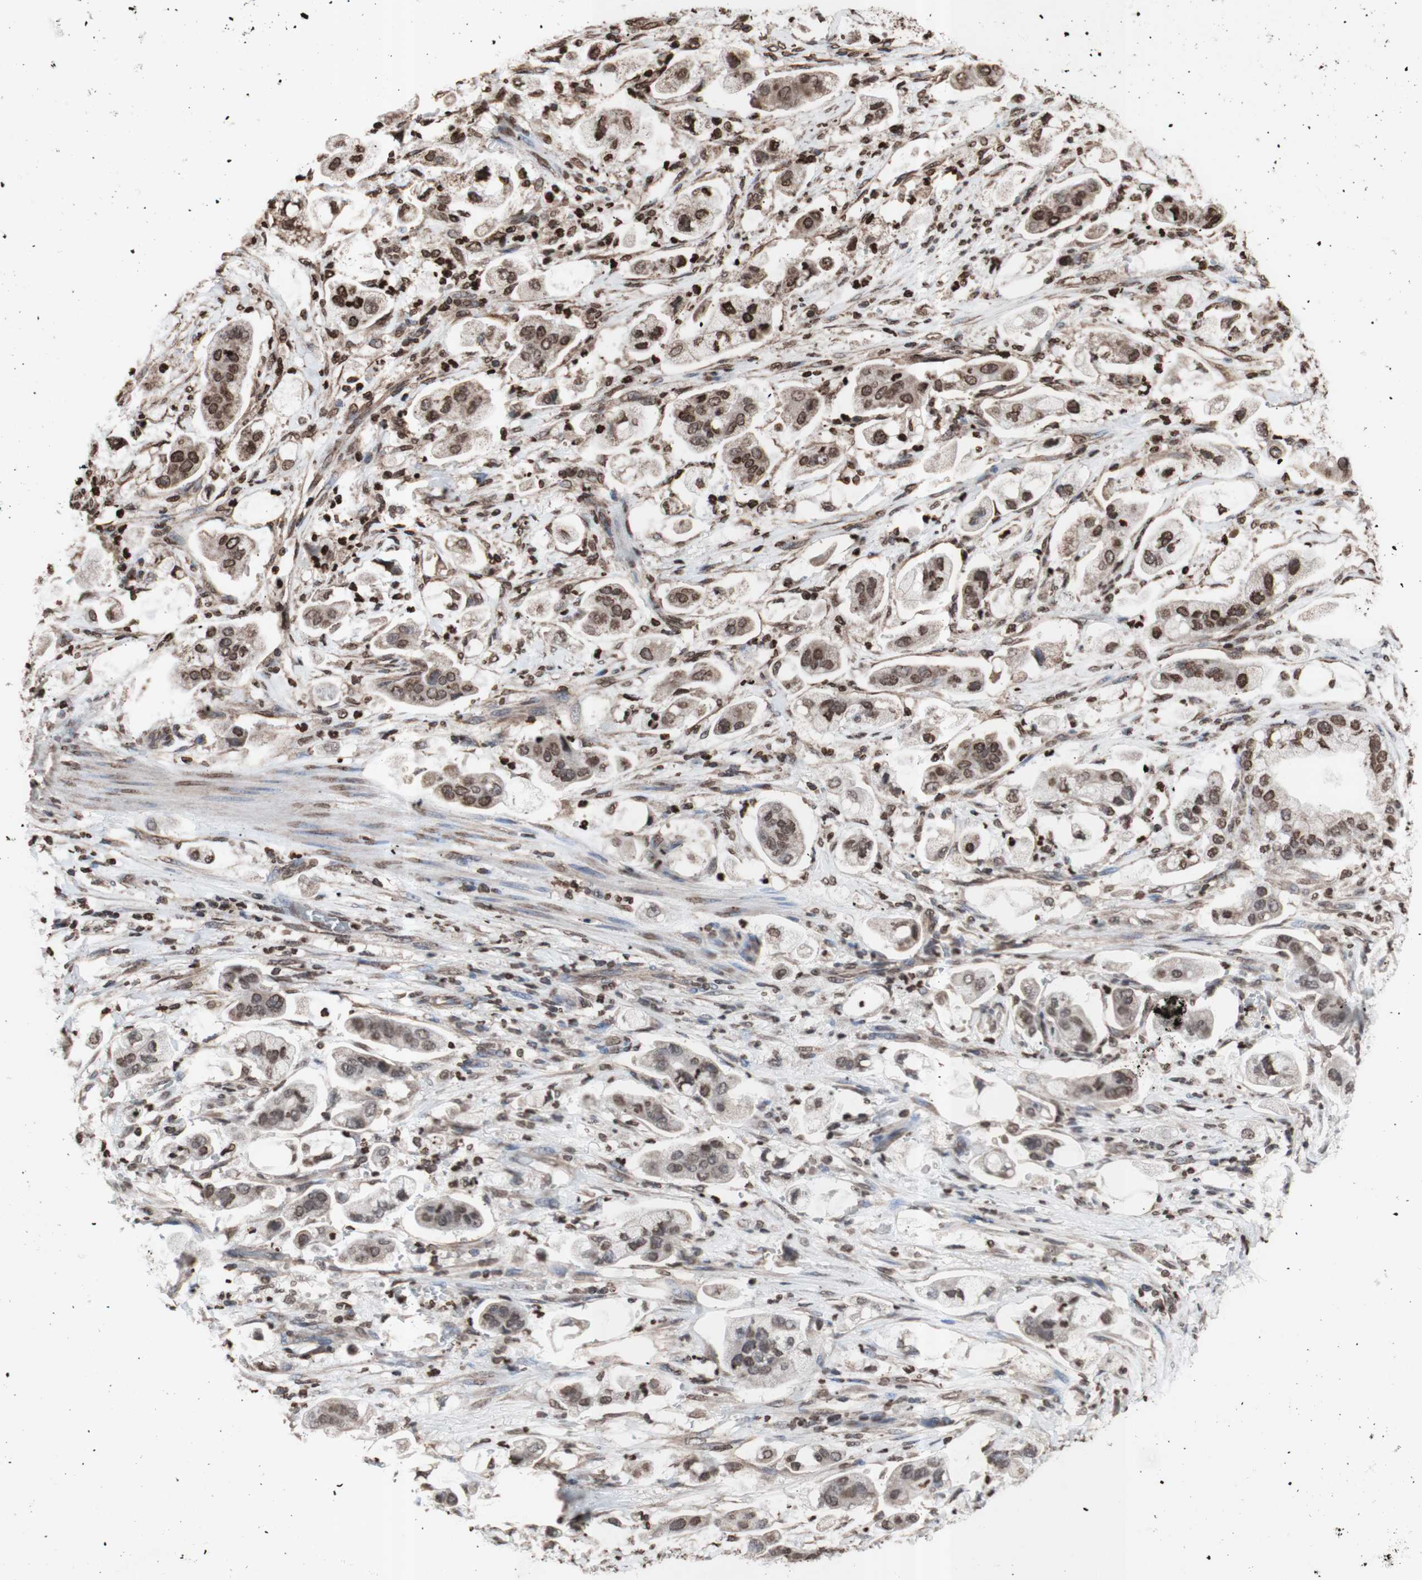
{"staining": {"intensity": "moderate", "quantity": ">75%", "location": "cytoplasmic/membranous,nuclear"}, "tissue": "stomach cancer", "cell_type": "Tumor cells", "image_type": "cancer", "snomed": [{"axis": "morphology", "description": "Adenocarcinoma, NOS"}, {"axis": "topography", "description": "Stomach"}], "caption": "A brown stain shows moderate cytoplasmic/membranous and nuclear expression of a protein in stomach cancer (adenocarcinoma) tumor cells. (DAB (3,3'-diaminobenzidine) IHC with brightfield microscopy, high magnification).", "gene": "SNAI2", "patient": {"sex": "male", "age": 62}}